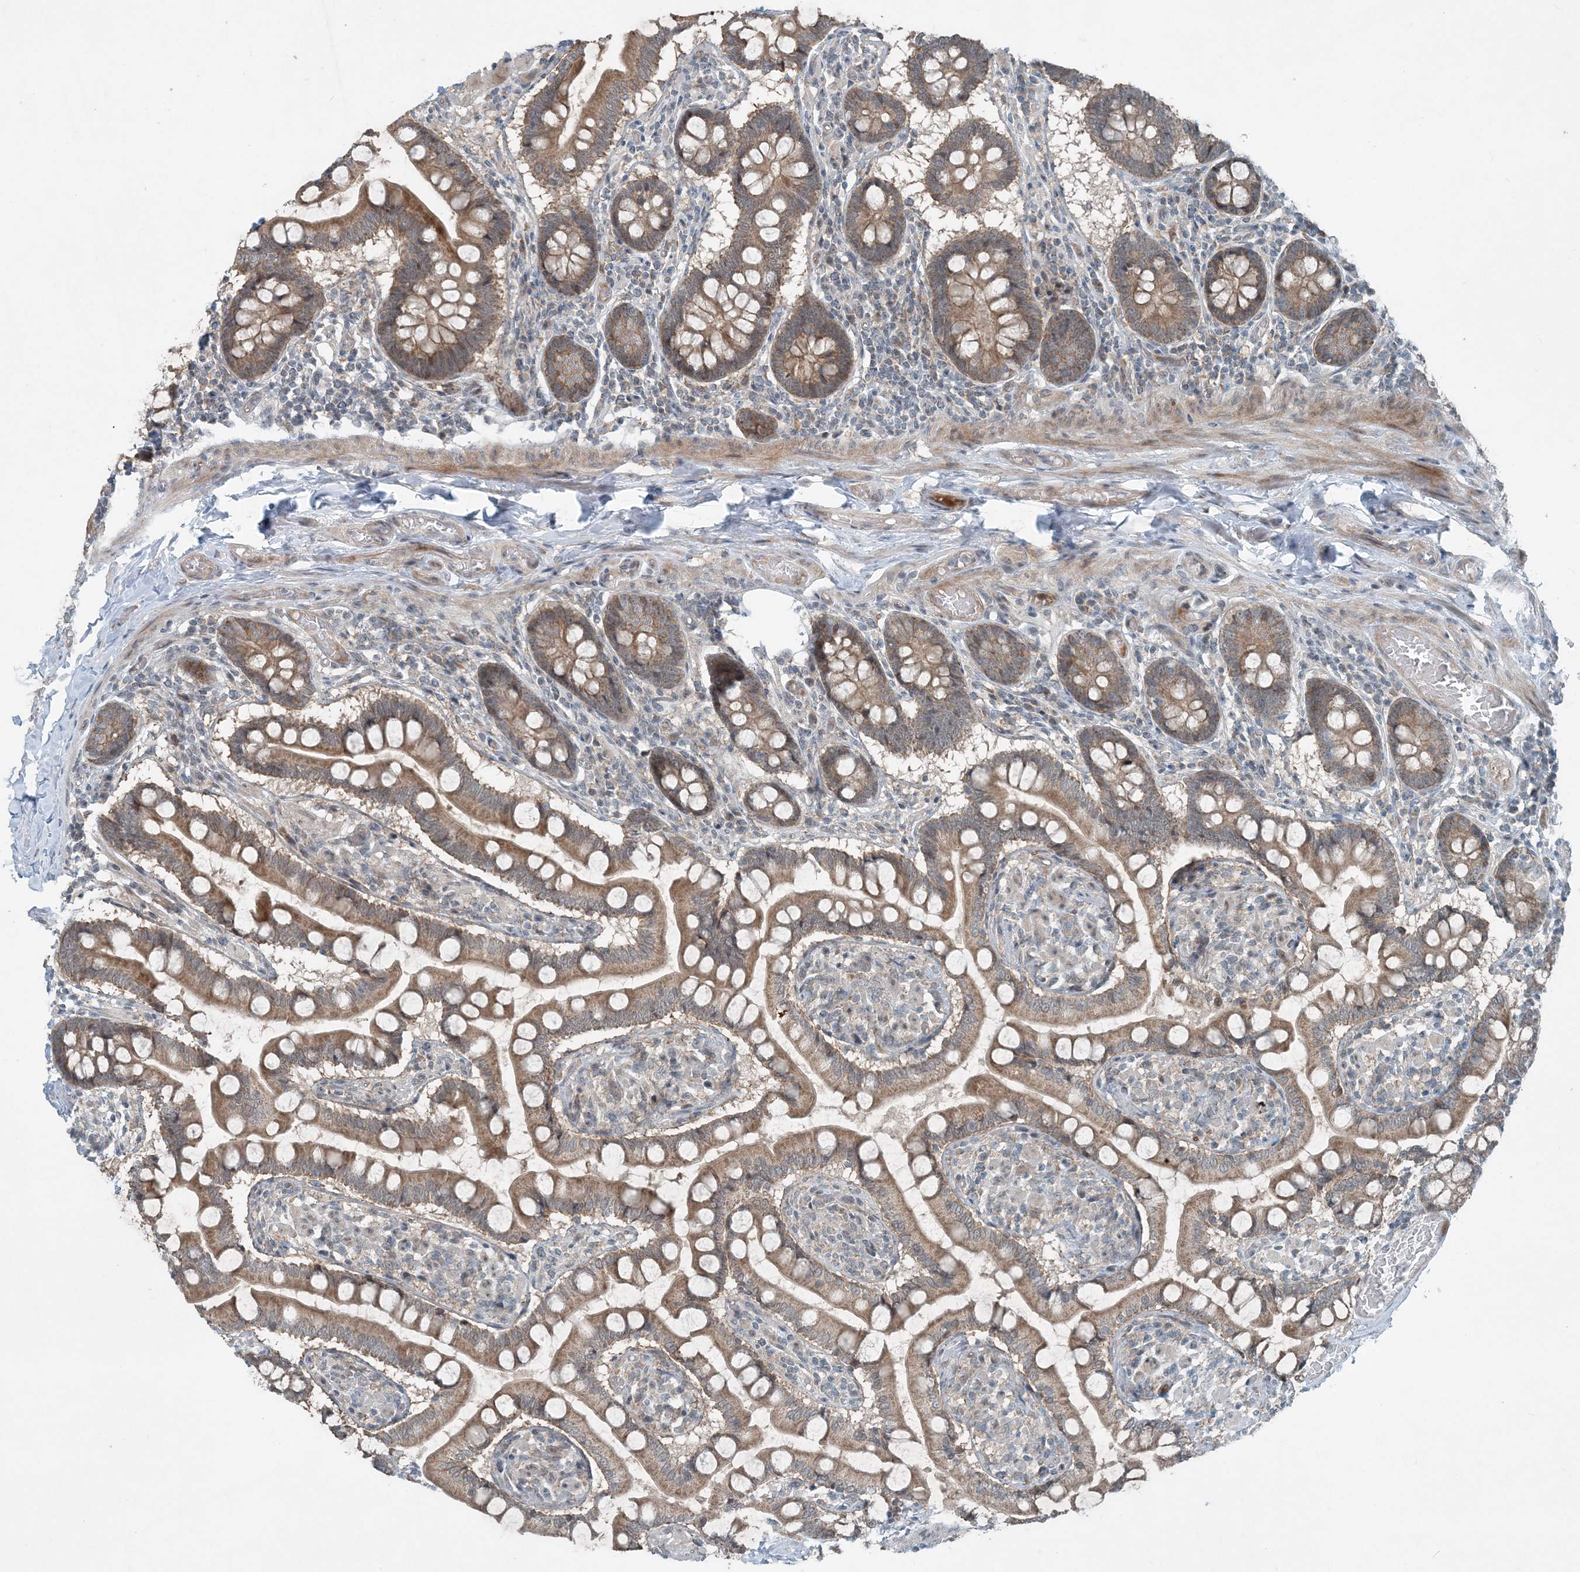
{"staining": {"intensity": "moderate", "quantity": ">75%", "location": "cytoplasmic/membranous"}, "tissue": "small intestine", "cell_type": "Glandular cells", "image_type": "normal", "snomed": [{"axis": "morphology", "description": "Normal tissue, NOS"}, {"axis": "topography", "description": "Small intestine"}], "caption": "Normal small intestine was stained to show a protein in brown. There is medium levels of moderate cytoplasmic/membranous positivity in approximately >75% of glandular cells.", "gene": "MITD1", "patient": {"sex": "male", "age": 41}}